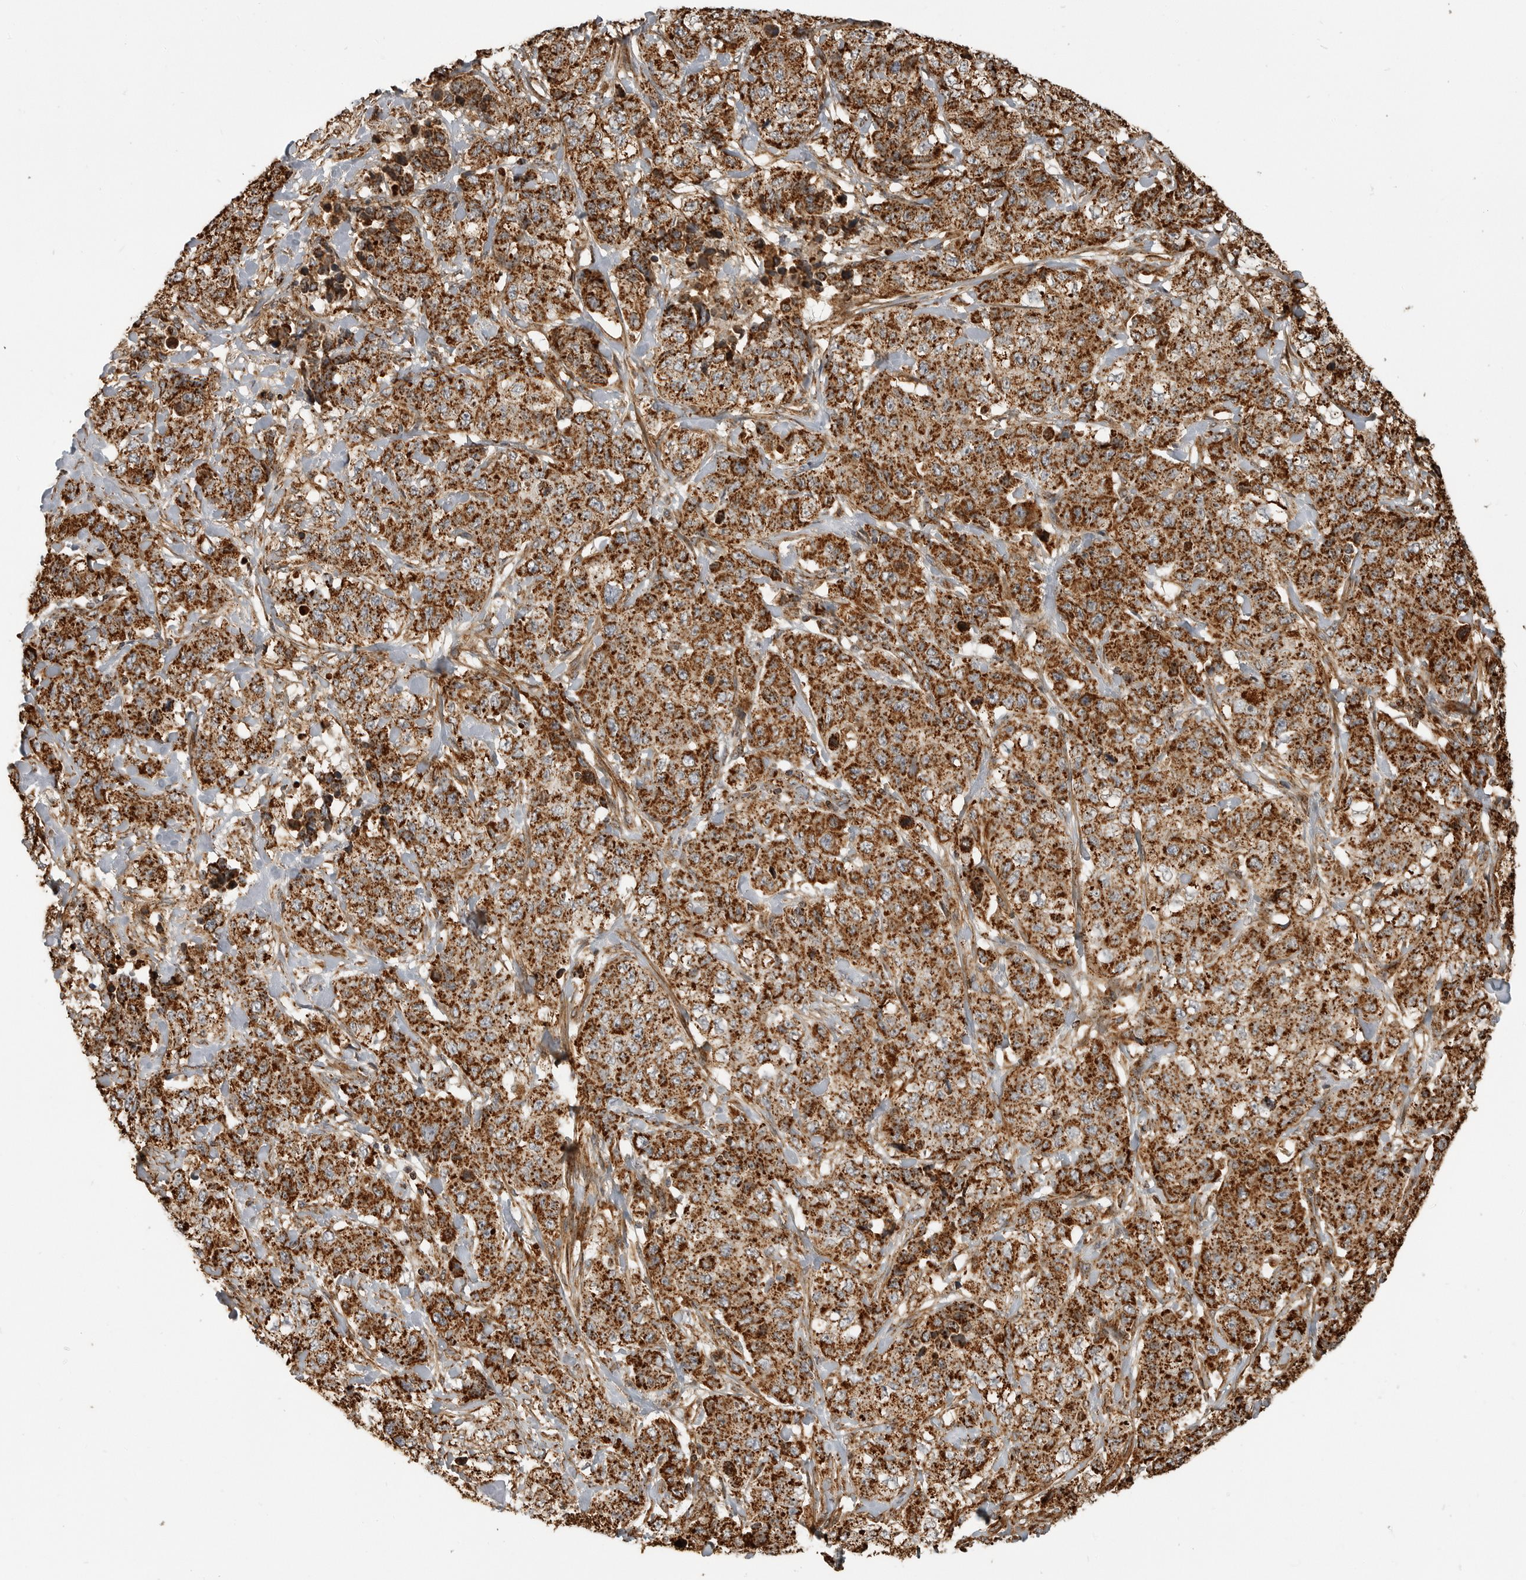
{"staining": {"intensity": "strong", "quantity": ">75%", "location": "cytoplasmic/membranous"}, "tissue": "stomach cancer", "cell_type": "Tumor cells", "image_type": "cancer", "snomed": [{"axis": "morphology", "description": "Adenocarcinoma, NOS"}, {"axis": "topography", "description": "Stomach"}], "caption": "This photomicrograph displays stomach cancer (adenocarcinoma) stained with immunohistochemistry (IHC) to label a protein in brown. The cytoplasmic/membranous of tumor cells show strong positivity for the protein. Nuclei are counter-stained blue.", "gene": "BMP2K", "patient": {"sex": "male", "age": 48}}